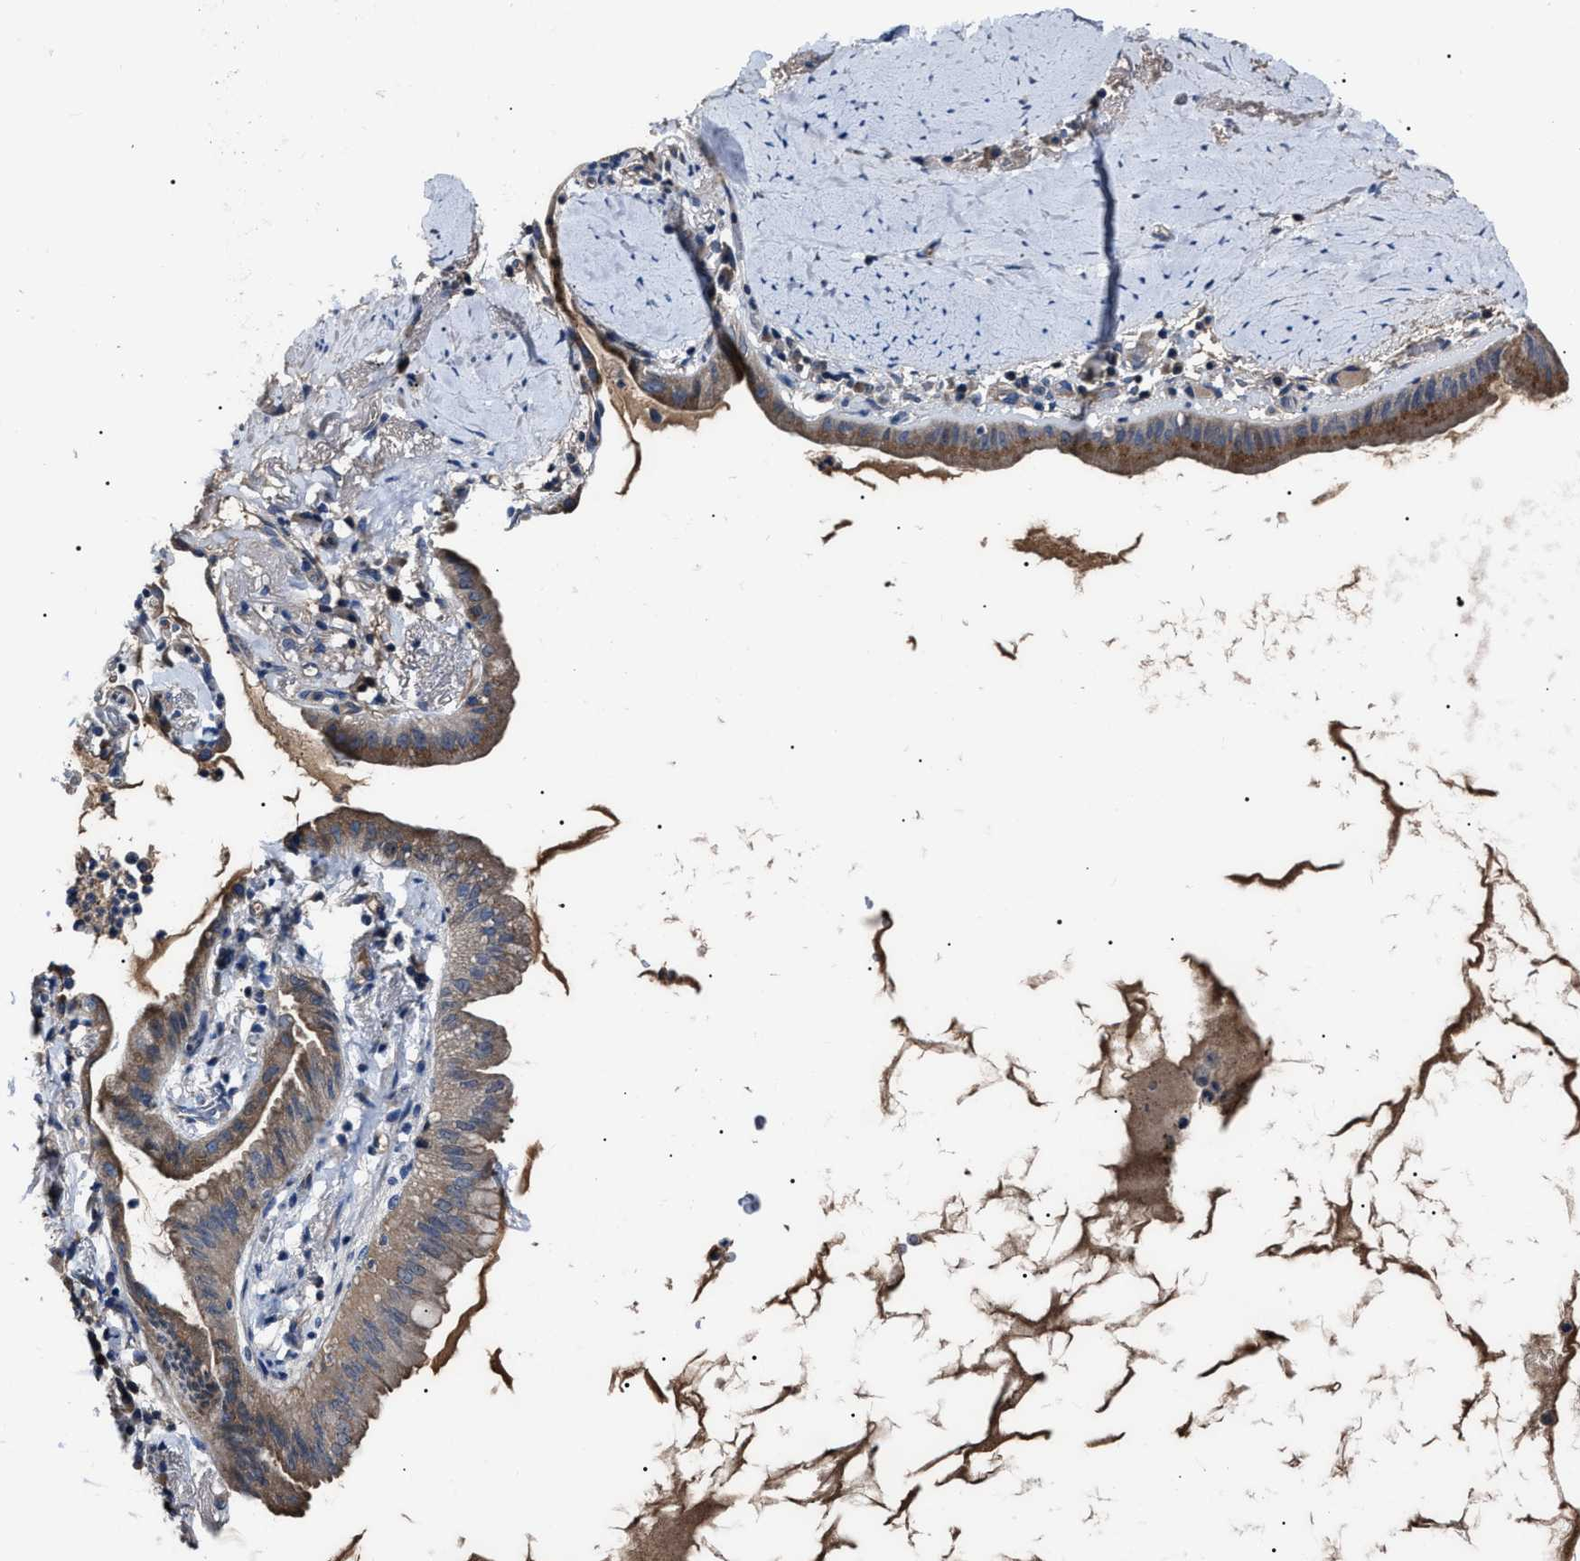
{"staining": {"intensity": "weak", "quantity": ">75%", "location": "cytoplasmic/membranous"}, "tissue": "lung cancer", "cell_type": "Tumor cells", "image_type": "cancer", "snomed": [{"axis": "morphology", "description": "Normal tissue, NOS"}, {"axis": "morphology", "description": "Adenocarcinoma, NOS"}, {"axis": "topography", "description": "Bronchus"}, {"axis": "topography", "description": "Lung"}], "caption": "Immunohistochemistry (IHC) (DAB) staining of lung cancer demonstrates weak cytoplasmic/membranous protein staining in approximately >75% of tumor cells. The staining was performed using DAB to visualize the protein expression in brown, while the nuclei were stained in blue with hematoxylin (Magnification: 20x).", "gene": "IFT81", "patient": {"sex": "female", "age": 70}}